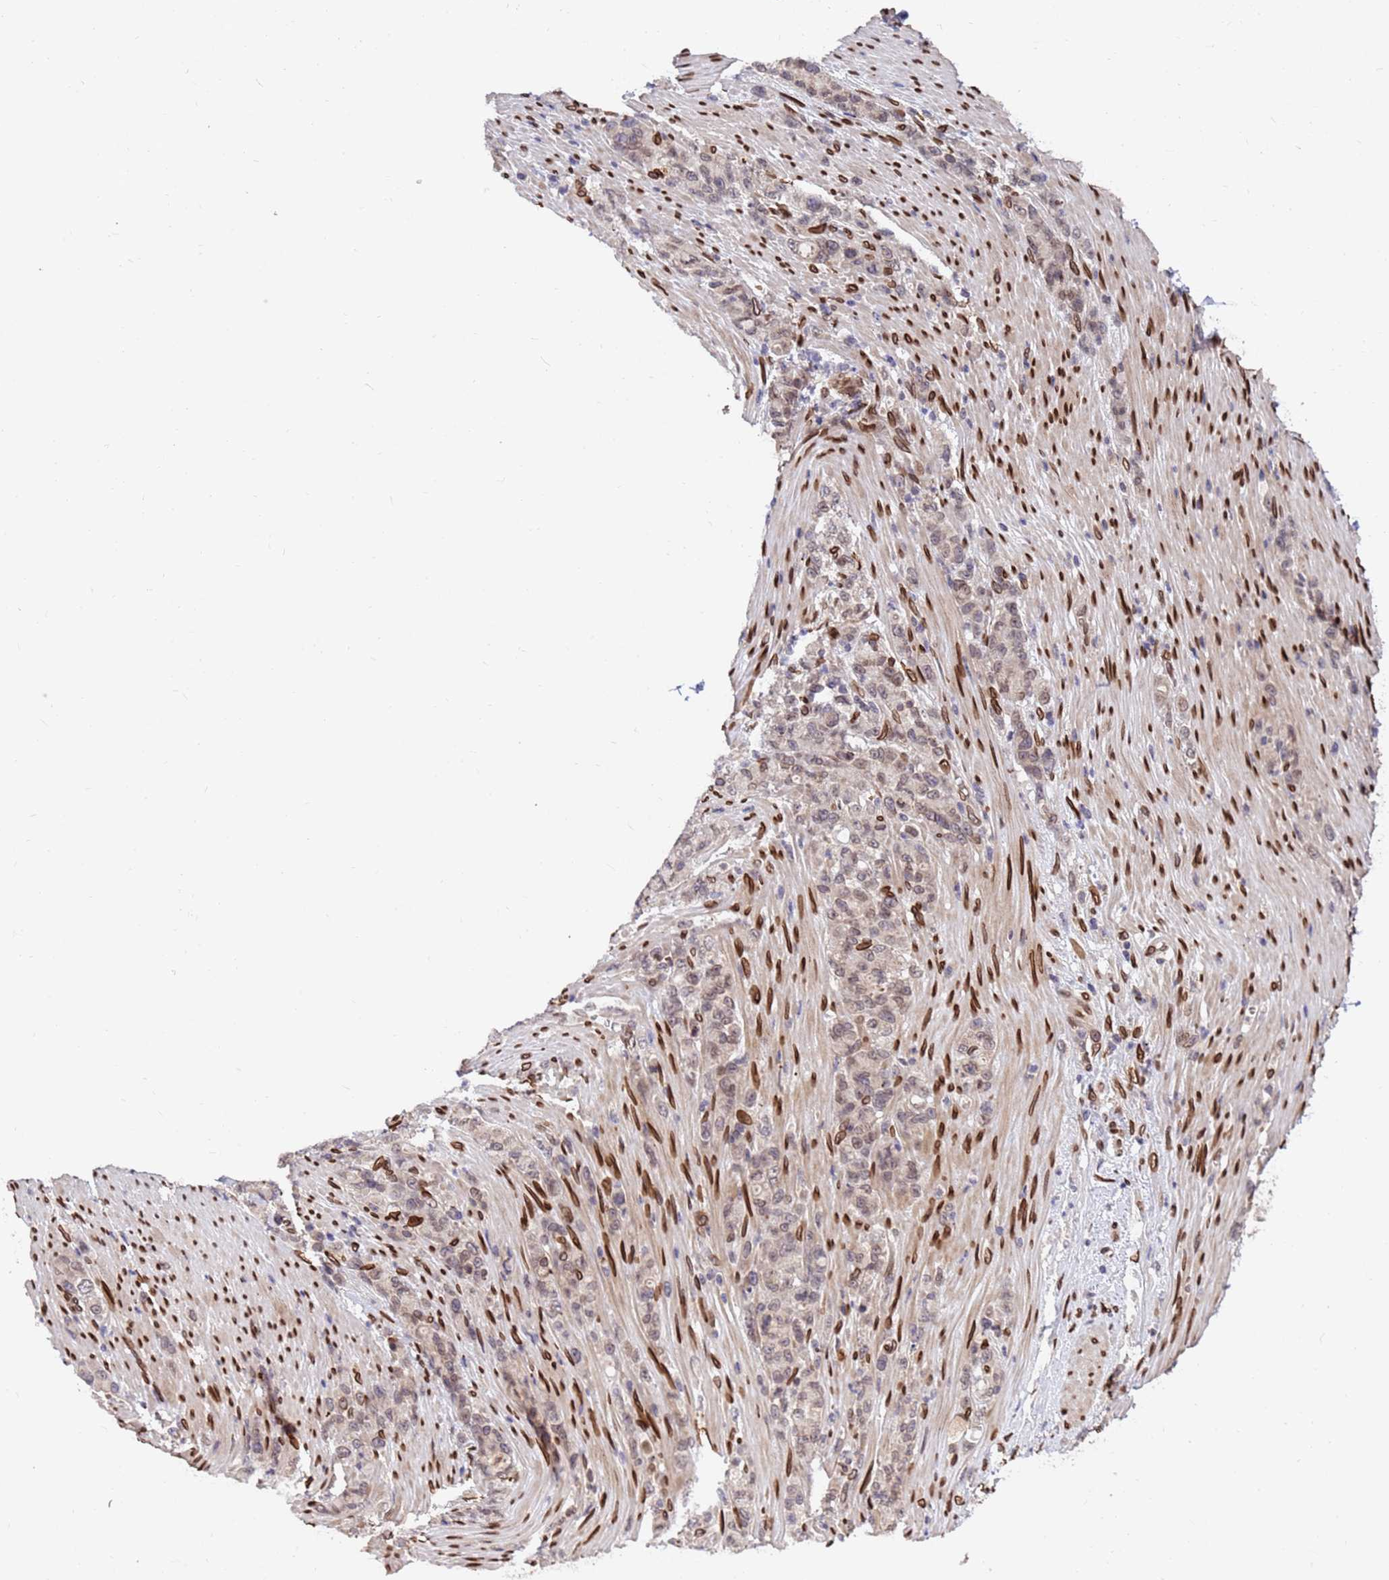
{"staining": {"intensity": "weak", "quantity": "<25%", "location": "cytoplasmic/membranous,nuclear"}, "tissue": "stomach cancer", "cell_type": "Tumor cells", "image_type": "cancer", "snomed": [{"axis": "morphology", "description": "Normal tissue, NOS"}, {"axis": "morphology", "description": "Adenocarcinoma, NOS"}, {"axis": "topography", "description": "Stomach"}], "caption": "The IHC histopathology image has no significant staining in tumor cells of stomach adenocarcinoma tissue.", "gene": "GPR135", "patient": {"sex": "female", "age": 79}}